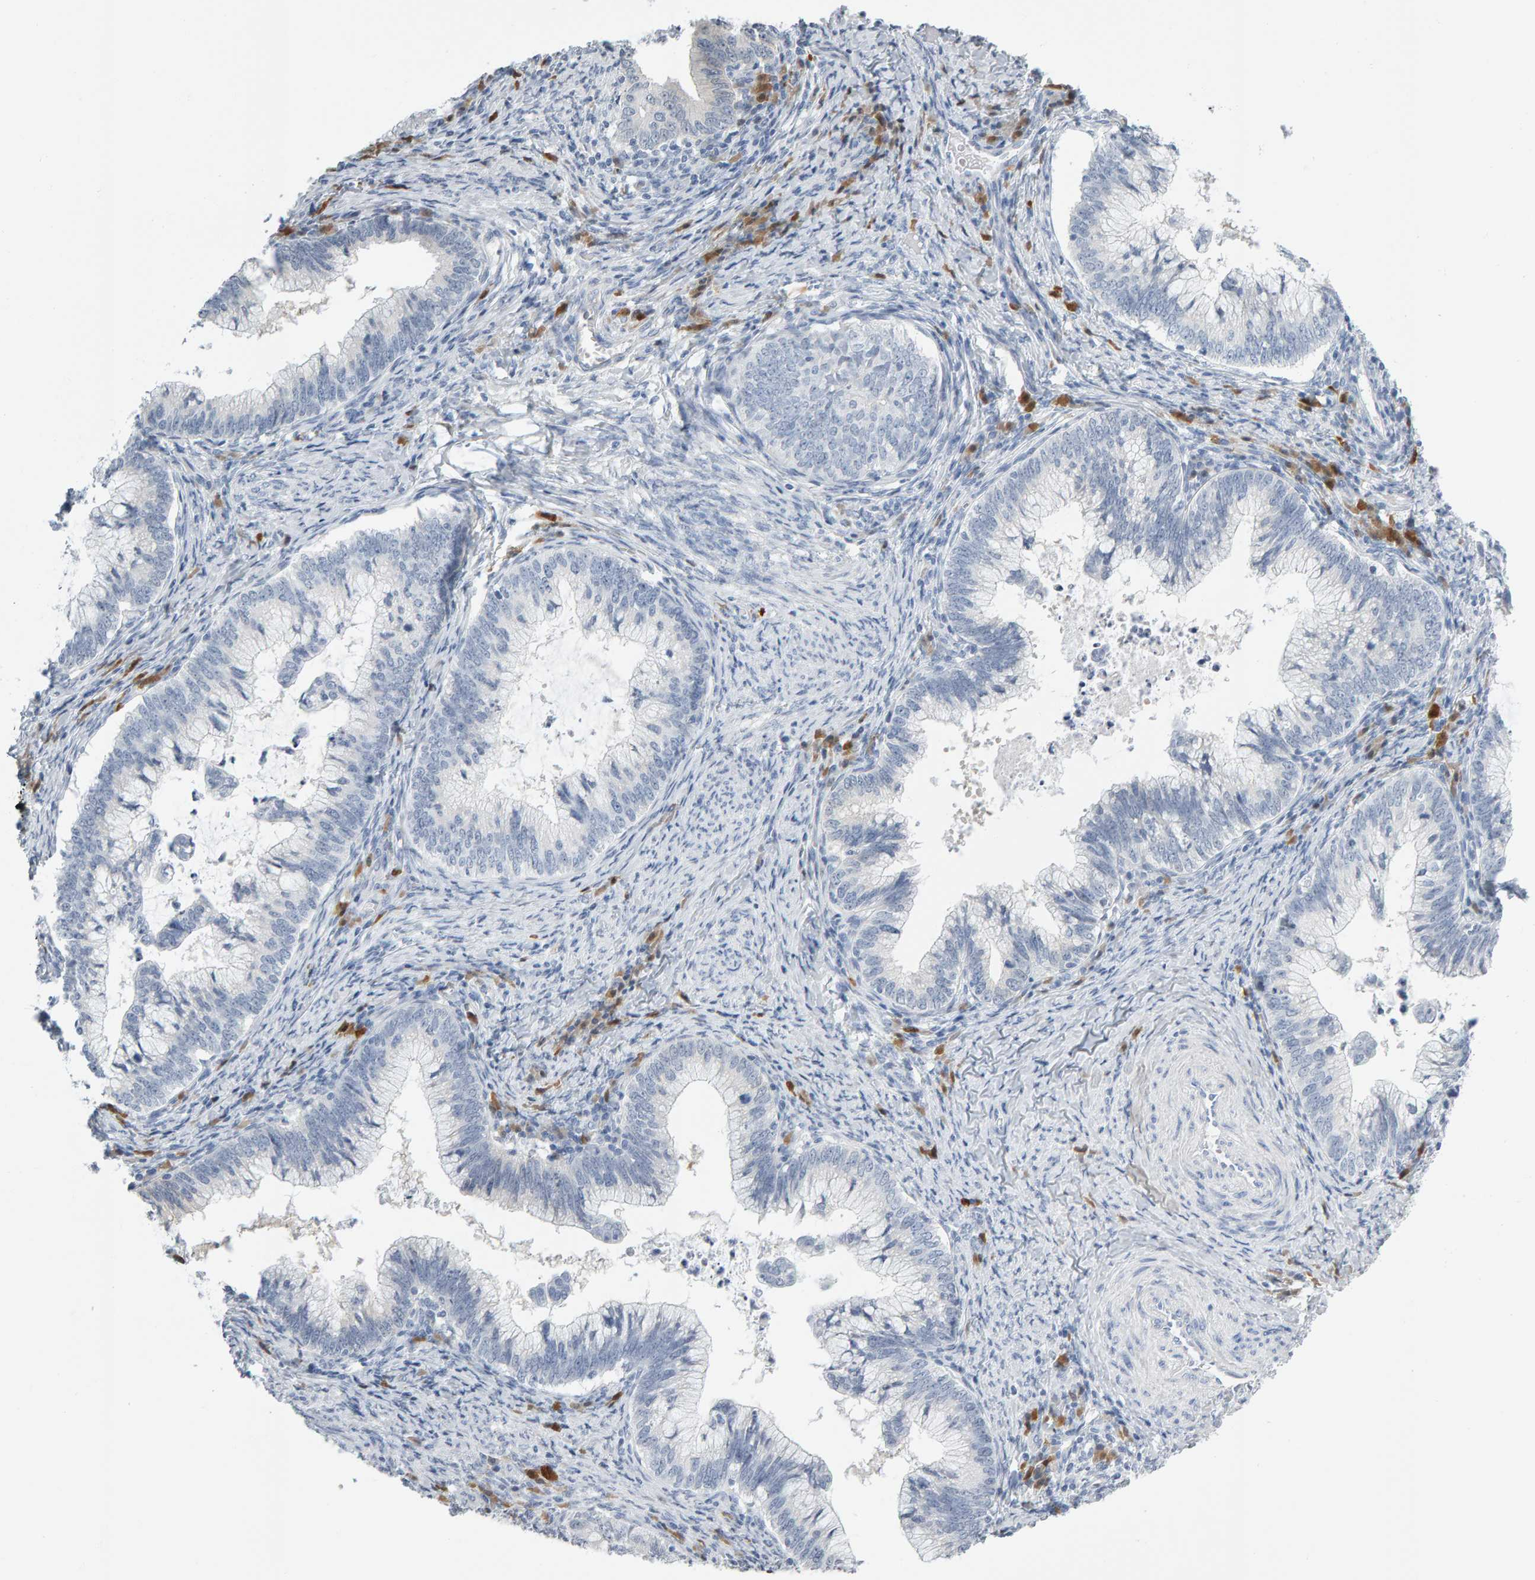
{"staining": {"intensity": "negative", "quantity": "none", "location": "none"}, "tissue": "cervical cancer", "cell_type": "Tumor cells", "image_type": "cancer", "snomed": [{"axis": "morphology", "description": "Adenocarcinoma, NOS"}, {"axis": "topography", "description": "Cervix"}], "caption": "High power microscopy photomicrograph of an immunohistochemistry (IHC) micrograph of cervical cancer (adenocarcinoma), revealing no significant expression in tumor cells.", "gene": "CTH", "patient": {"sex": "female", "age": 36}}